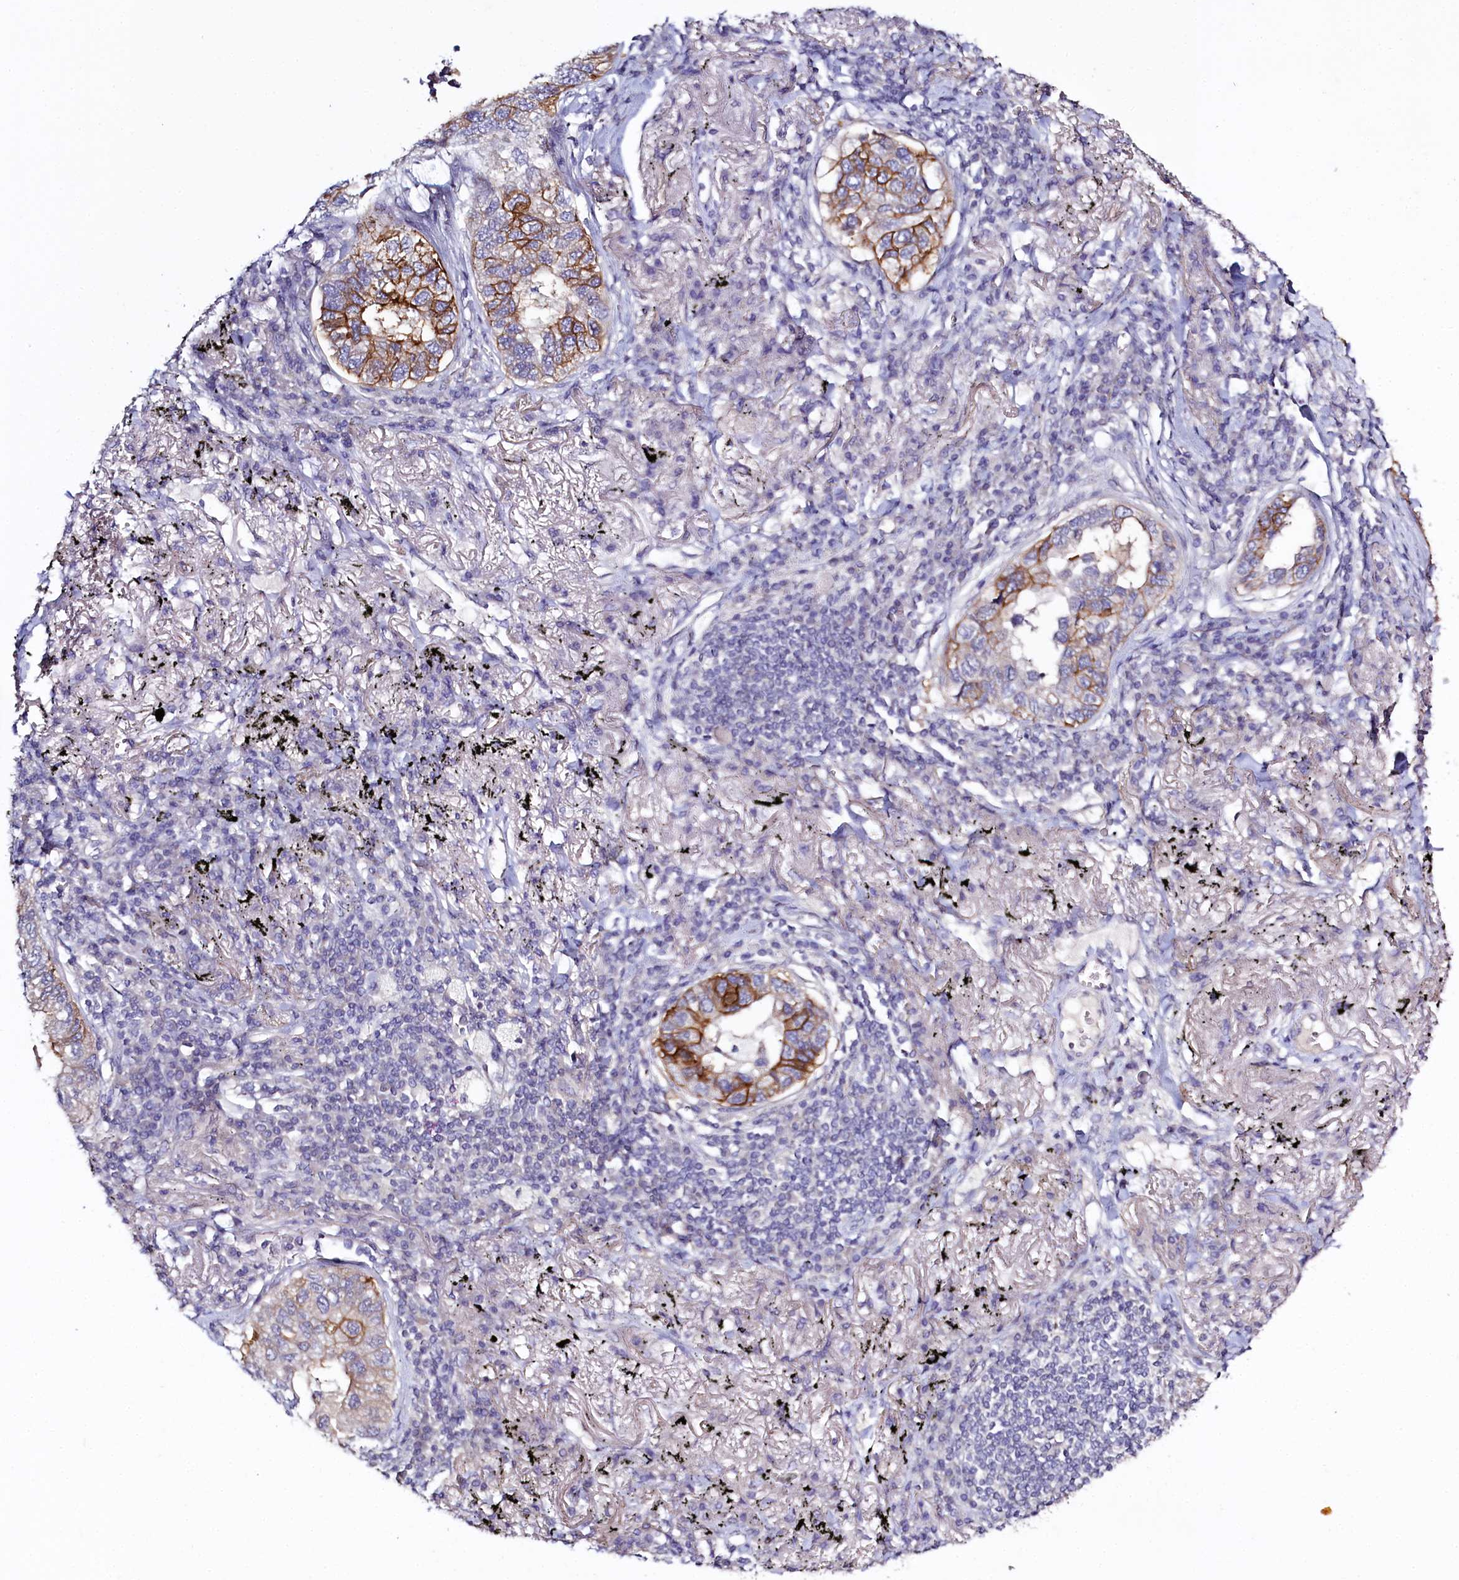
{"staining": {"intensity": "strong", "quantity": ">75%", "location": "cytoplasmic/membranous"}, "tissue": "lung cancer", "cell_type": "Tumor cells", "image_type": "cancer", "snomed": [{"axis": "morphology", "description": "Adenocarcinoma, NOS"}, {"axis": "topography", "description": "Lung"}], "caption": "Brown immunohistochemical staining in human adenocarcinoma (lung) reveals strong cytoplasmic/membranous positivity in approximately >75% of tumor cells.", "gene": "PDE6D", "patient": {"sex": "male", "age": 65}}